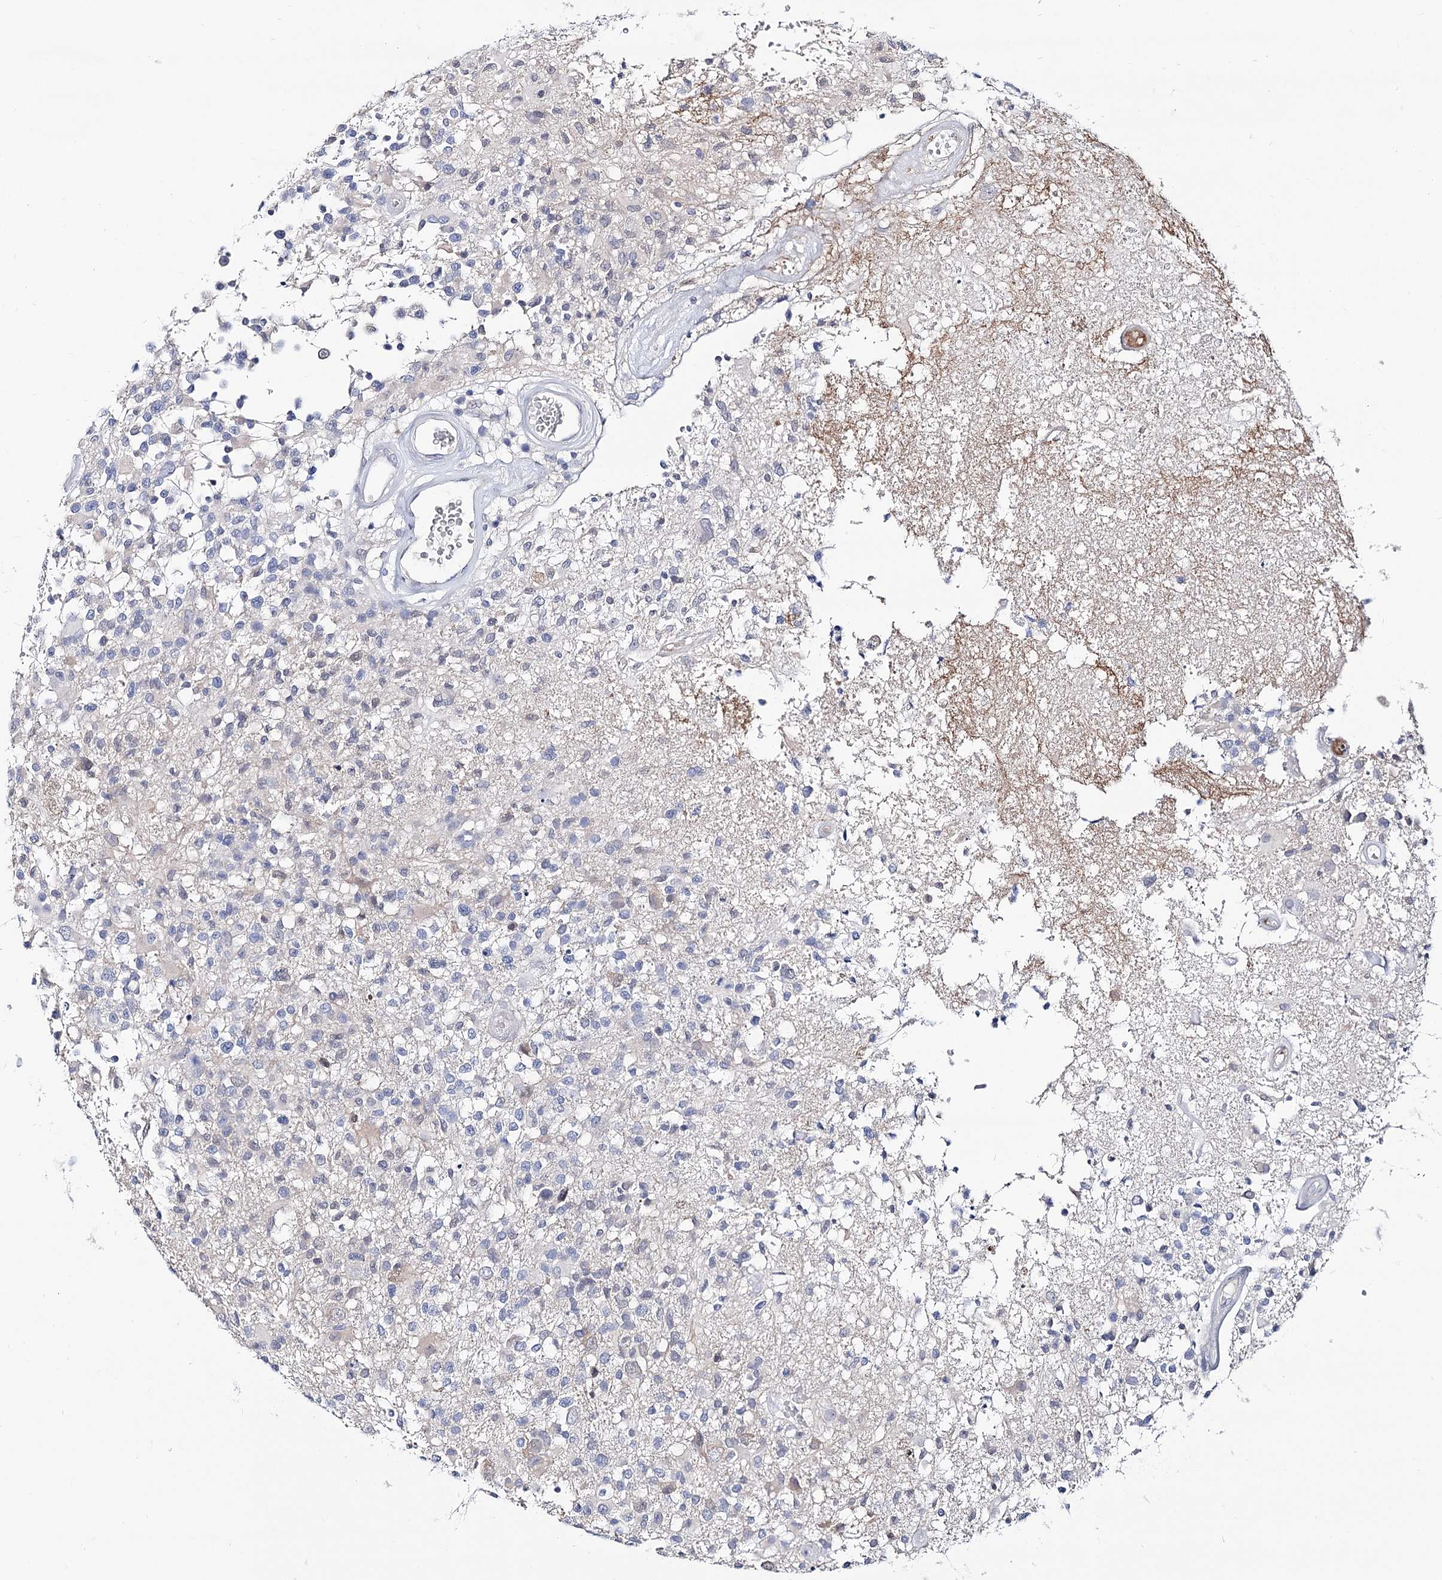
{"staining": {"intensity": "negative", "quantity": "none", "location": "none"}, "tissue": "glioma", "cell_type": "Tumor cells", "image_type": "cancer", "snomed": [{"axis": "morphology", "description": "Glioma, malignant, High grade"}, {"axis": "morphology", "description": "Glioblastoma, NOS"}, {"axis": "topography", "description": "Brain"}], "caption": "Glioblastoma was stained to show a protein in brown. There is no significant staining in tumor cells. (DAB (3,3'-diaminobenzidine) immunohistochemistry (IHC) visualized using brightfield microscopy, high magnification).", "gene": "UGP2", "patient": {"sex": "male", "age": 60}}